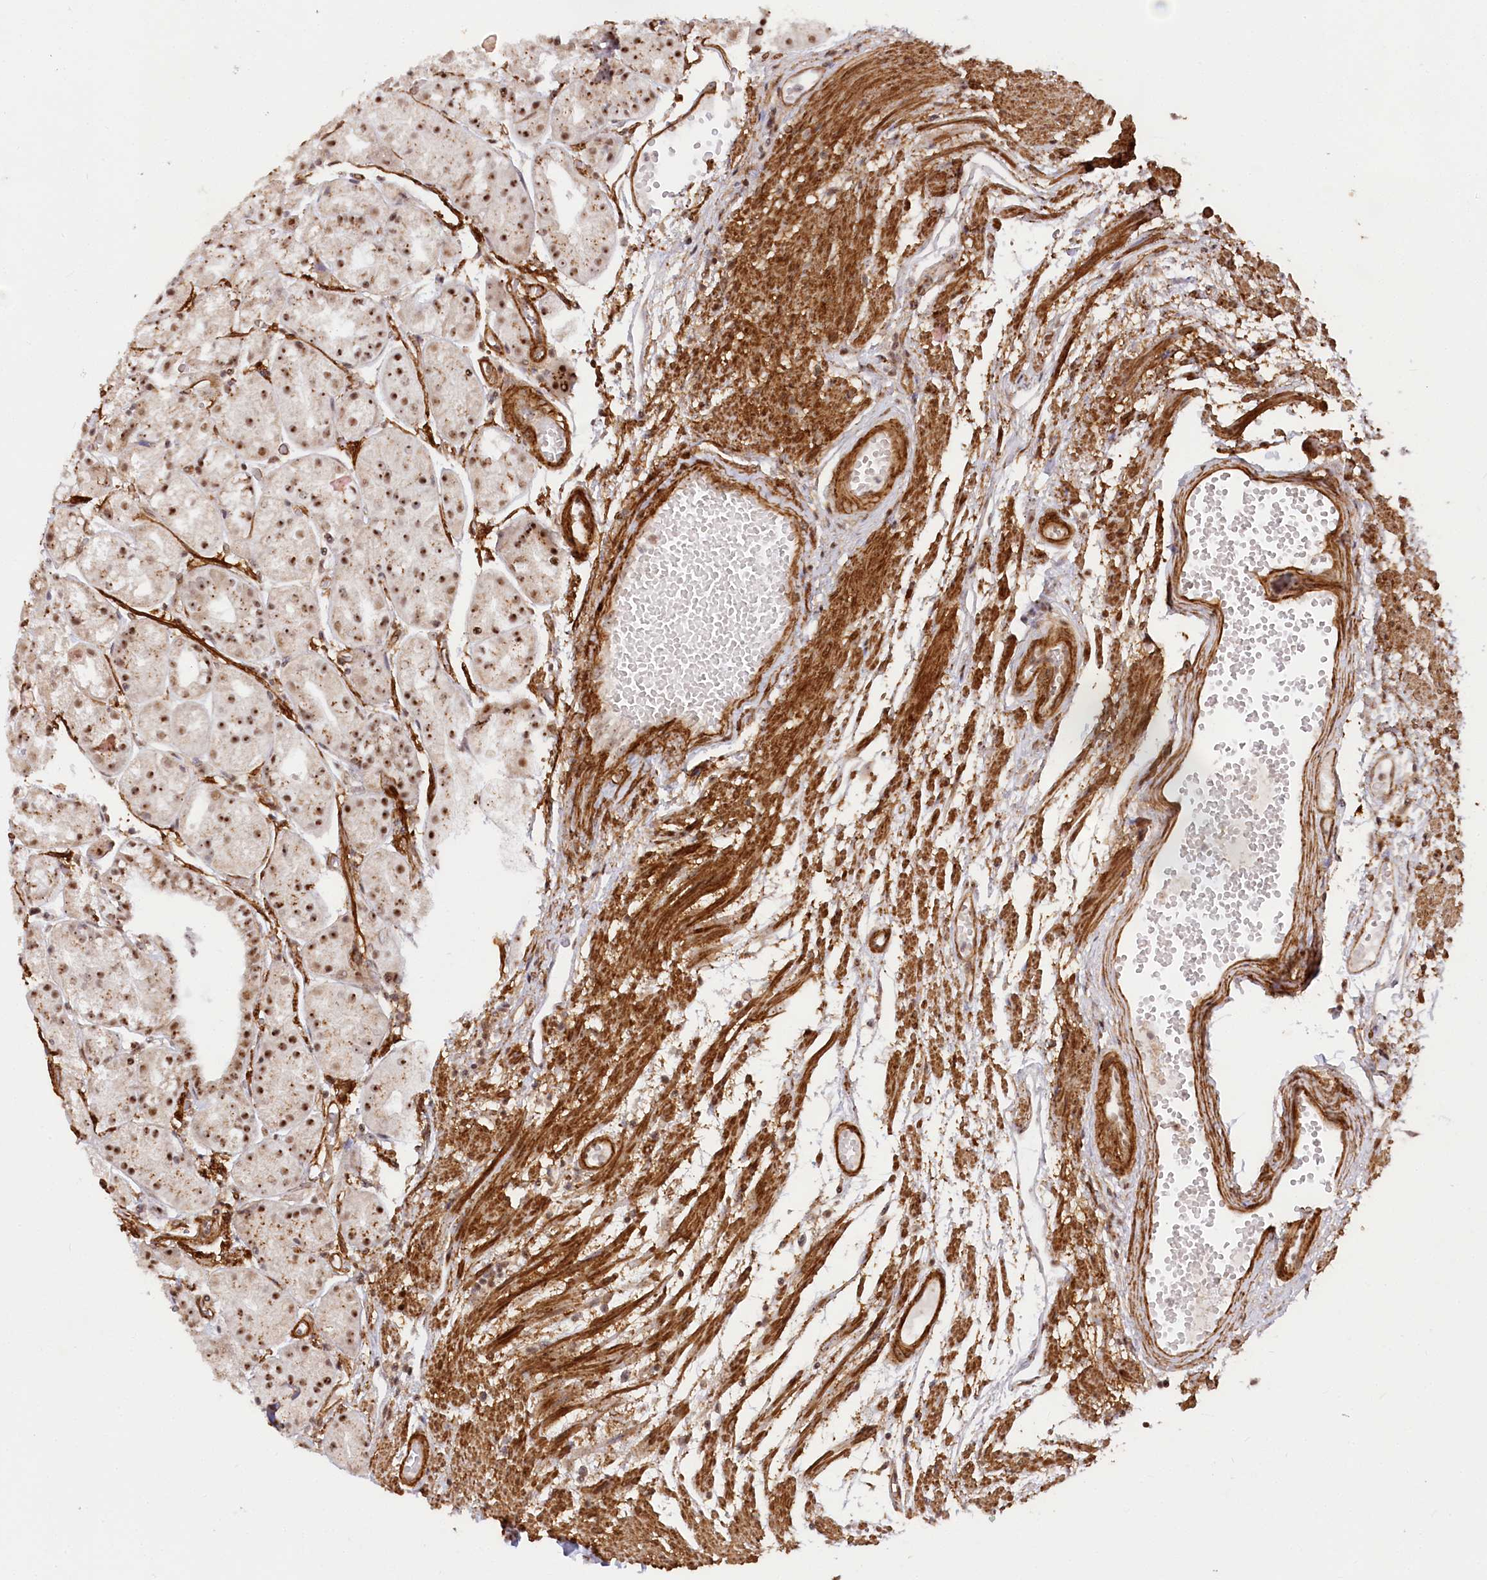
{"staining": {"intensity": "moderate", "quantity": ">75%", "location": "cytoplasmic/membranous,nuclear"}, "tissue": "stomach", "cell_type": "Glandular cells", "image_type": "normal", "snomed": [{"axis": "morphology", "description": "Normal tissue, NOS"}, {"axis": "topography", "description": "Stomach, upper"}], "caption": "Immunohistochemical staining of benign human stomach exhibits >75% levels of moderate cytoplasmic/membranous,nuclear protein staining in approximately >75% of glandular cells. The protein of interest is shown in brown color, while the nuclei are stained blue.", "gene": "GNL3L", "patient": {"sex": "male", "age": 72}}